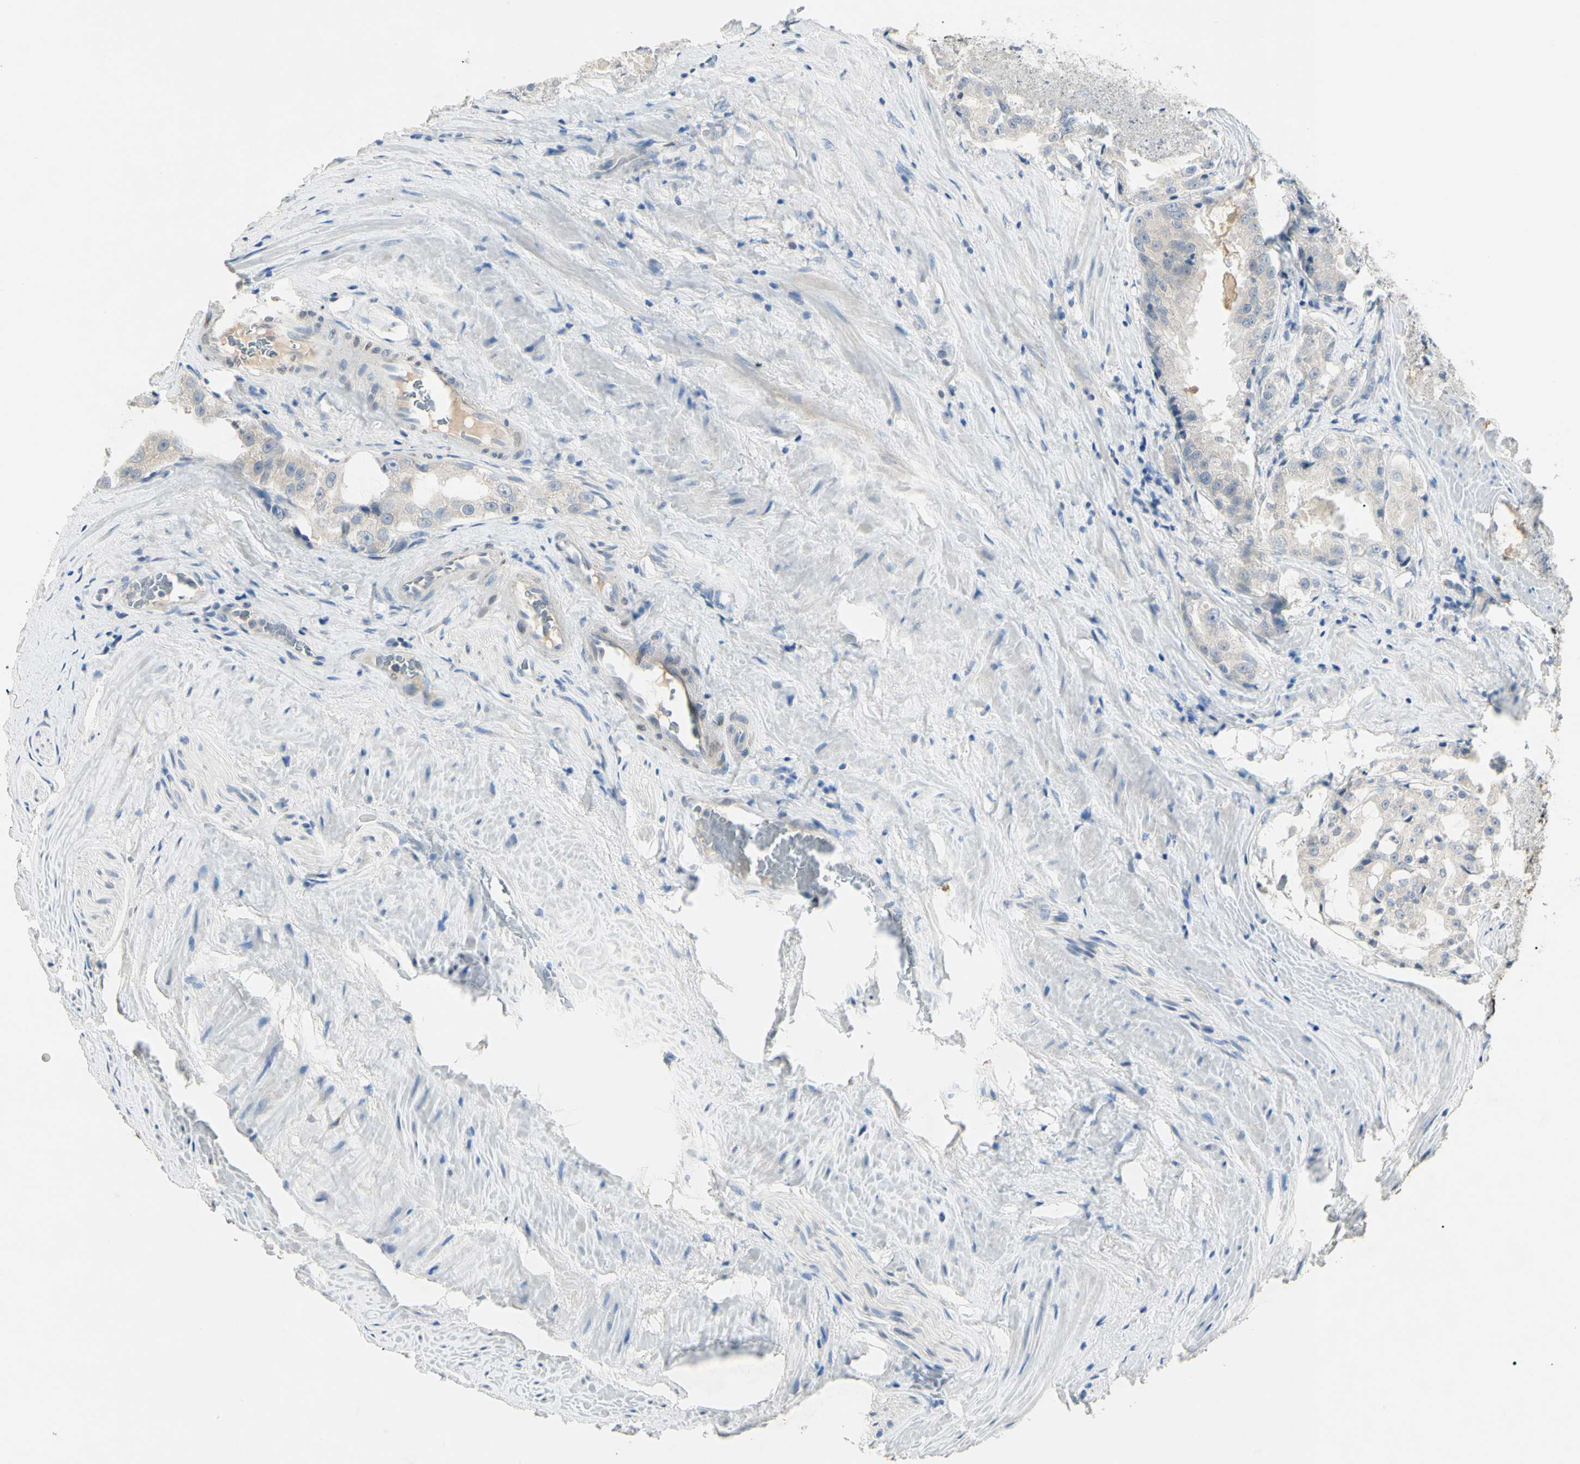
{"staining": {"intensity": "negative", "quantity": "none", "location": "none"}, "tissue": "prostate cancer", "cell_type": "Tumor cells", "image_type": "cancer", "snomed": [{"axis": "morphology", "description": "Adenocarcinoma, High grade"}, {"axis": "topography", "description": "Prostate"}], "caption": "This is an immunohistochemistry photomicrograph of human high-grade adenocarcinoma (prostate). There is no positivity in tumor cells.", "gene": "PRSS21", "patient": {"sex": "male", "age": 73}}